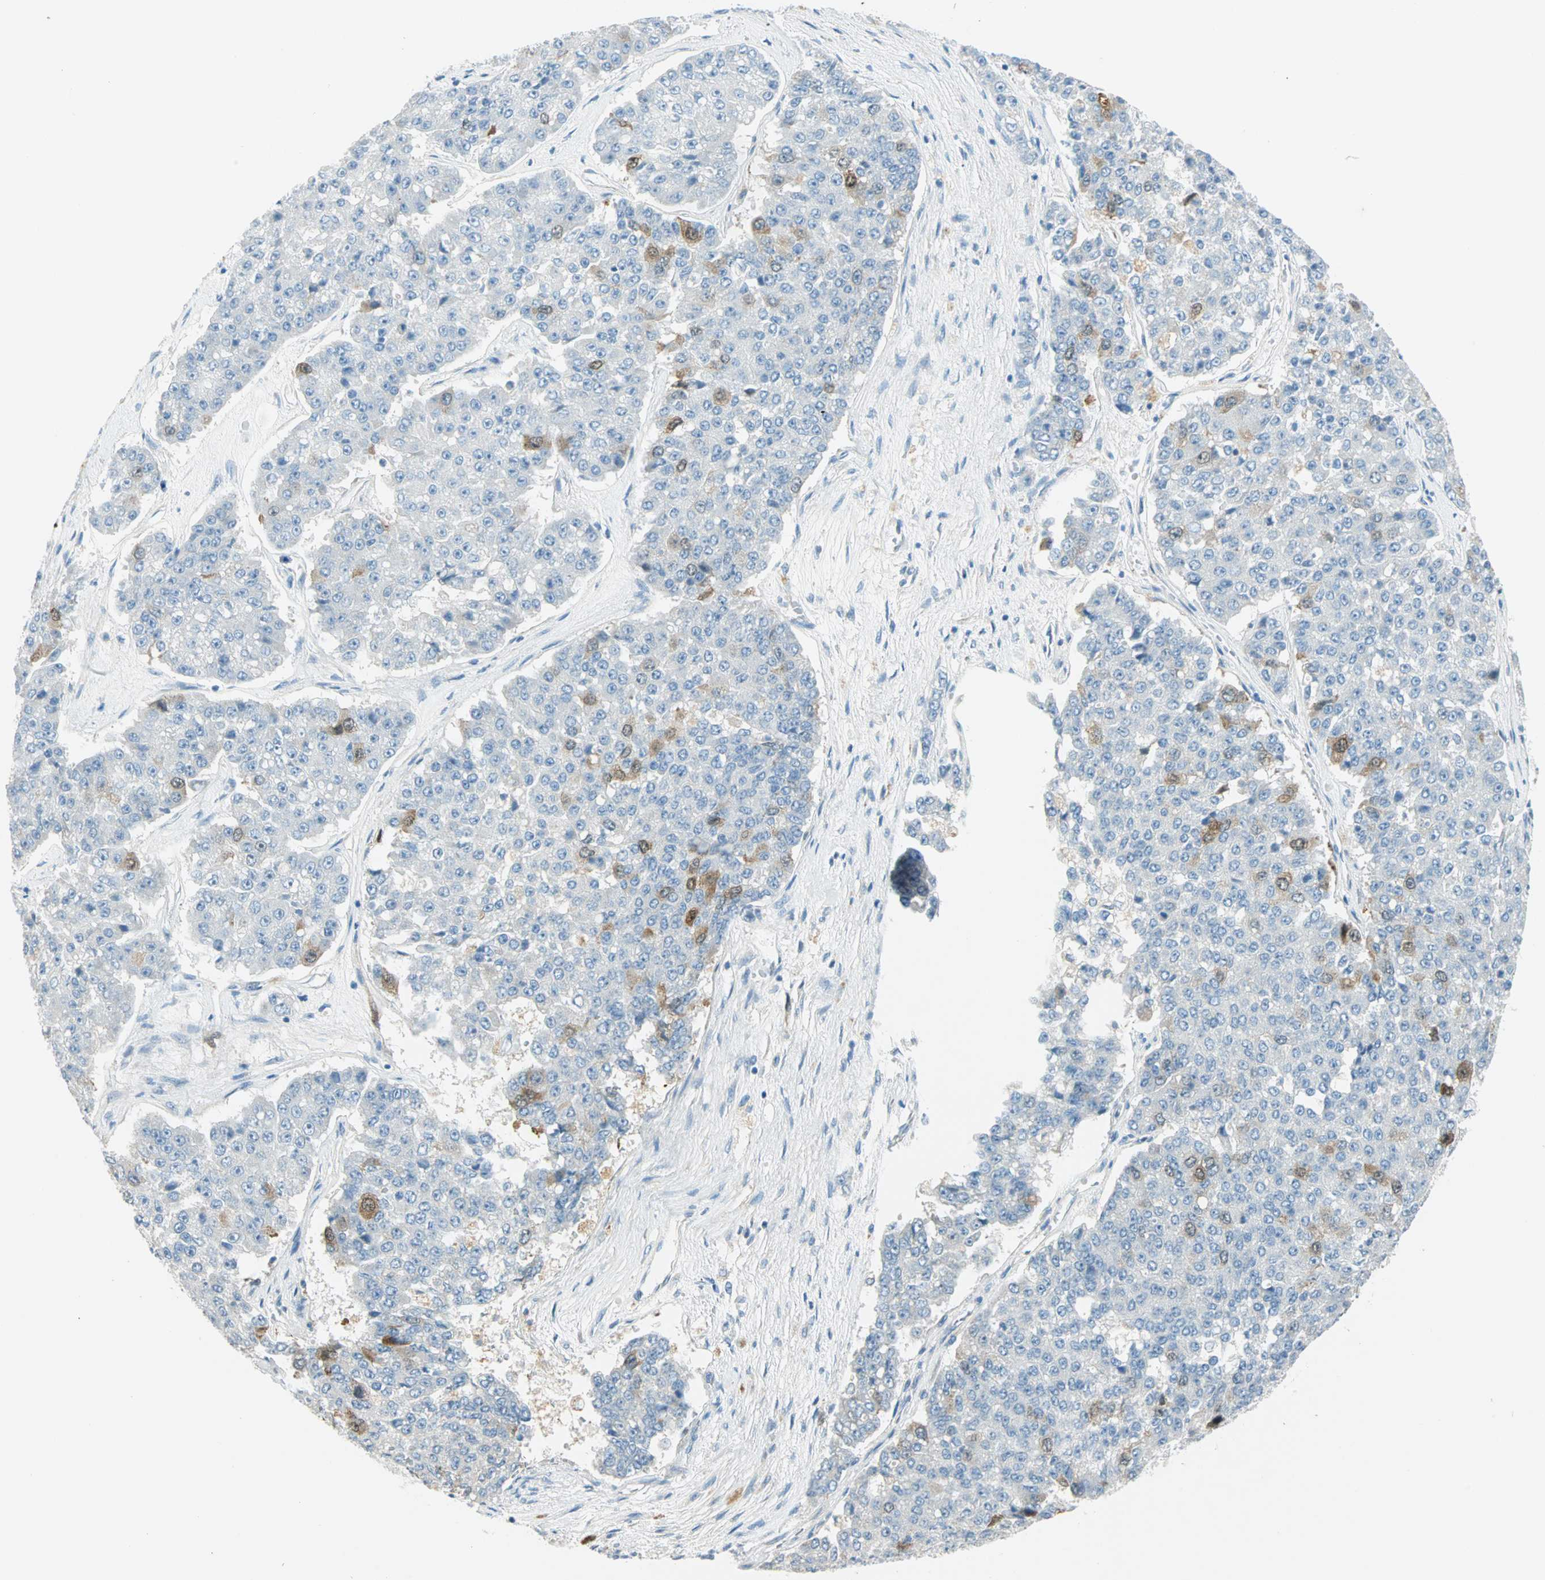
{"staining": {"intensity": "weak", "quantity": "<25%", "location": "cytoplasmic/membranous"}, "tissue": "pancreatic cancer", "cell_type": "Tumor cells", "image_type": "cancer", "snomed": [{"axis": "morphology", "description": "Adenocarcinoma, NOS"}, {"axis": "topography", "description": "Pancreas"}], "caption": "There is no significant positivity in tumor cells of pancreatic cancer (adenocarcinoma). The staining is performed using DAB brown chromogen with nuclei counter-stained in using hematoxylin.", "gene": "PTTG1", "patient": {"sex": "male", "age": 50}}